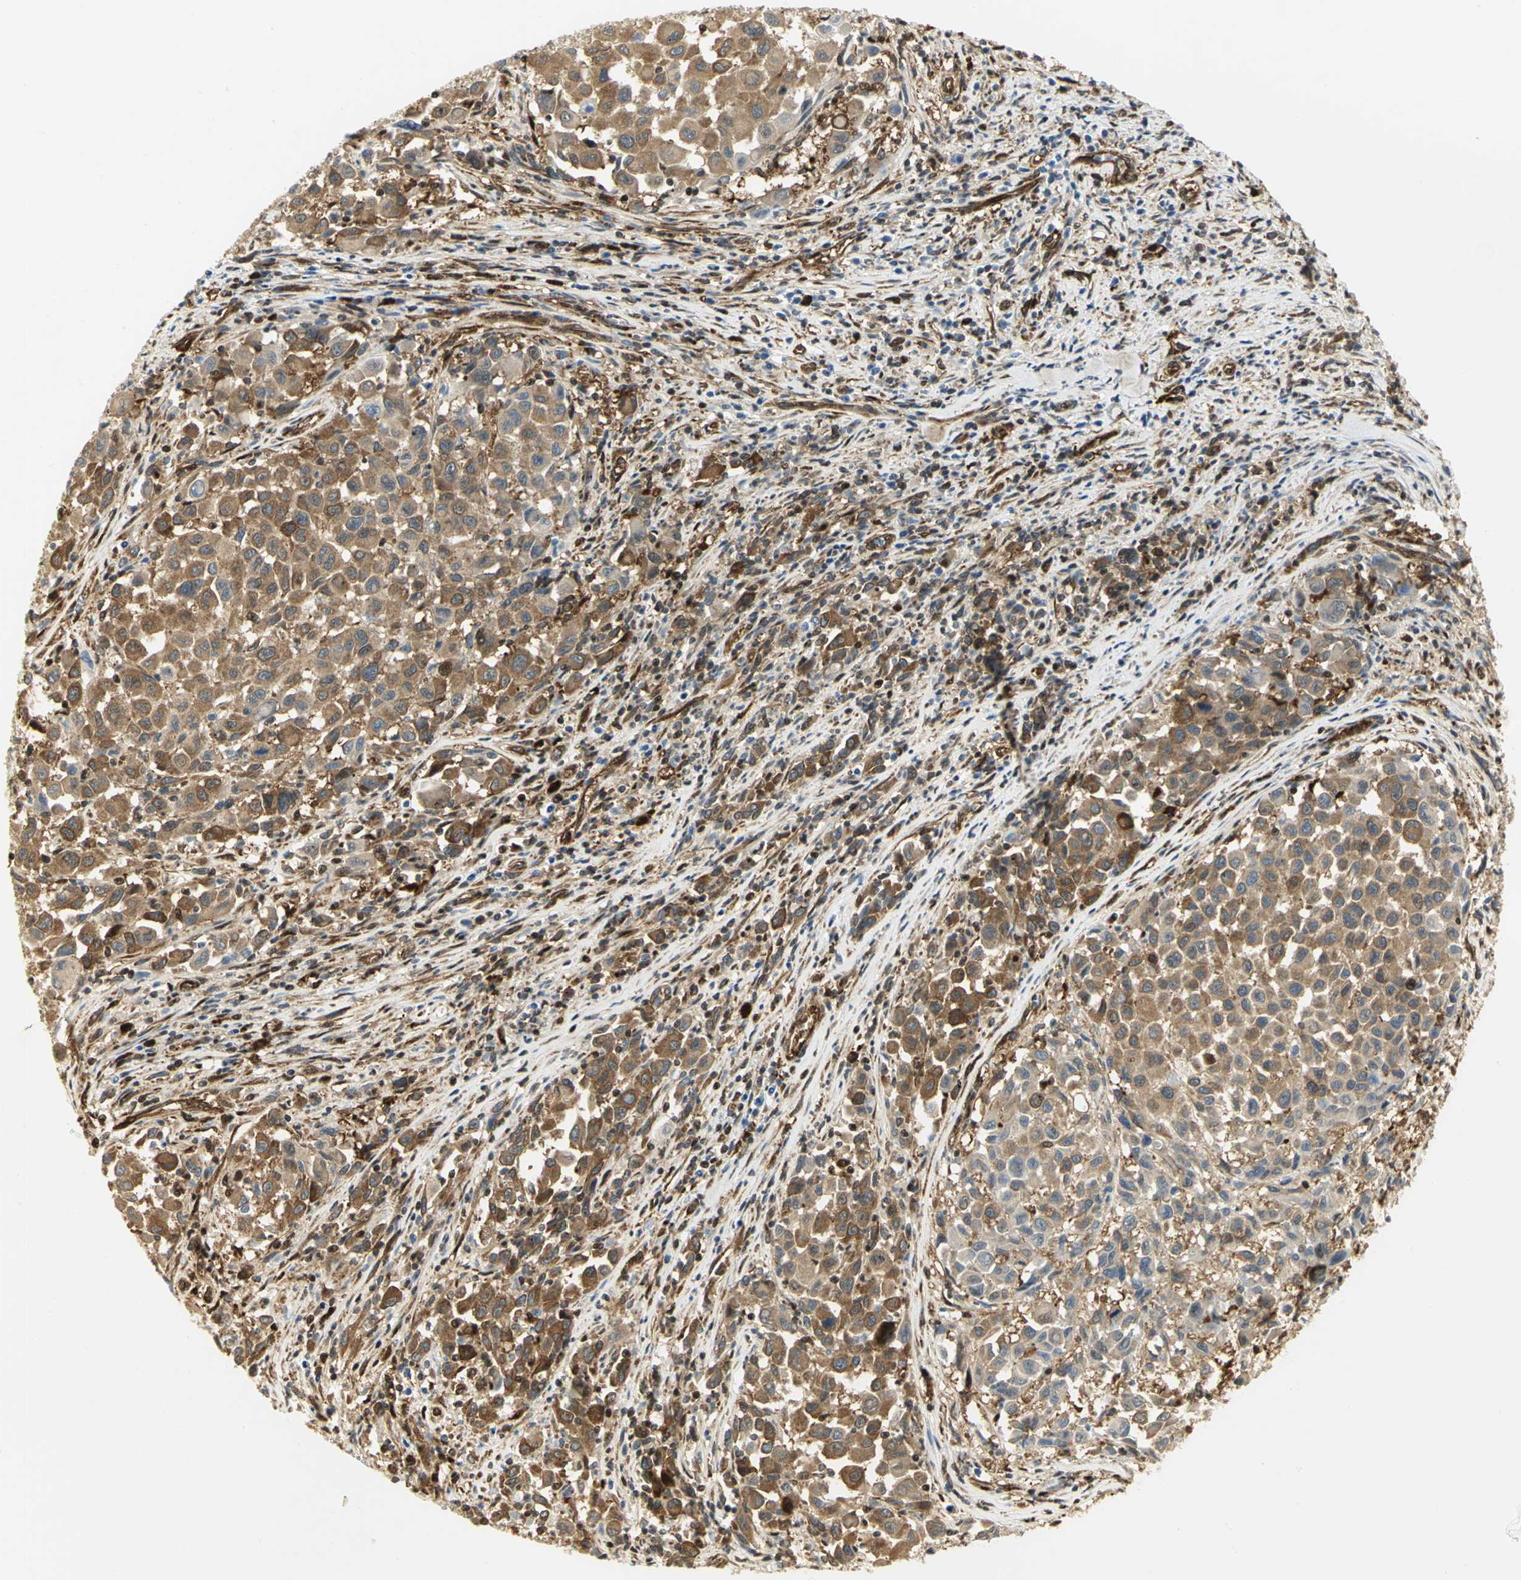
{"staining": {"intensity": "moderate", "quantity": ">75%", "location": "cytoplasmic/membranous"}, "tissue": "melanoma", "cell_type": "Tumor cells", "image_type": "cancer", "snomed": [{"axis": "morphology", "description": "Malignant melanoma, Metastatic site"}, {"axis": "topography", "description": "Lymph node"}], "caption": "Immunohistochemical staining of human melanoma shows moderate cytoplasmic/membranous protein expression in about >75% of tumor cells.", "gene": "EEA1", "patient": {"sex": "male", "age": 61}}